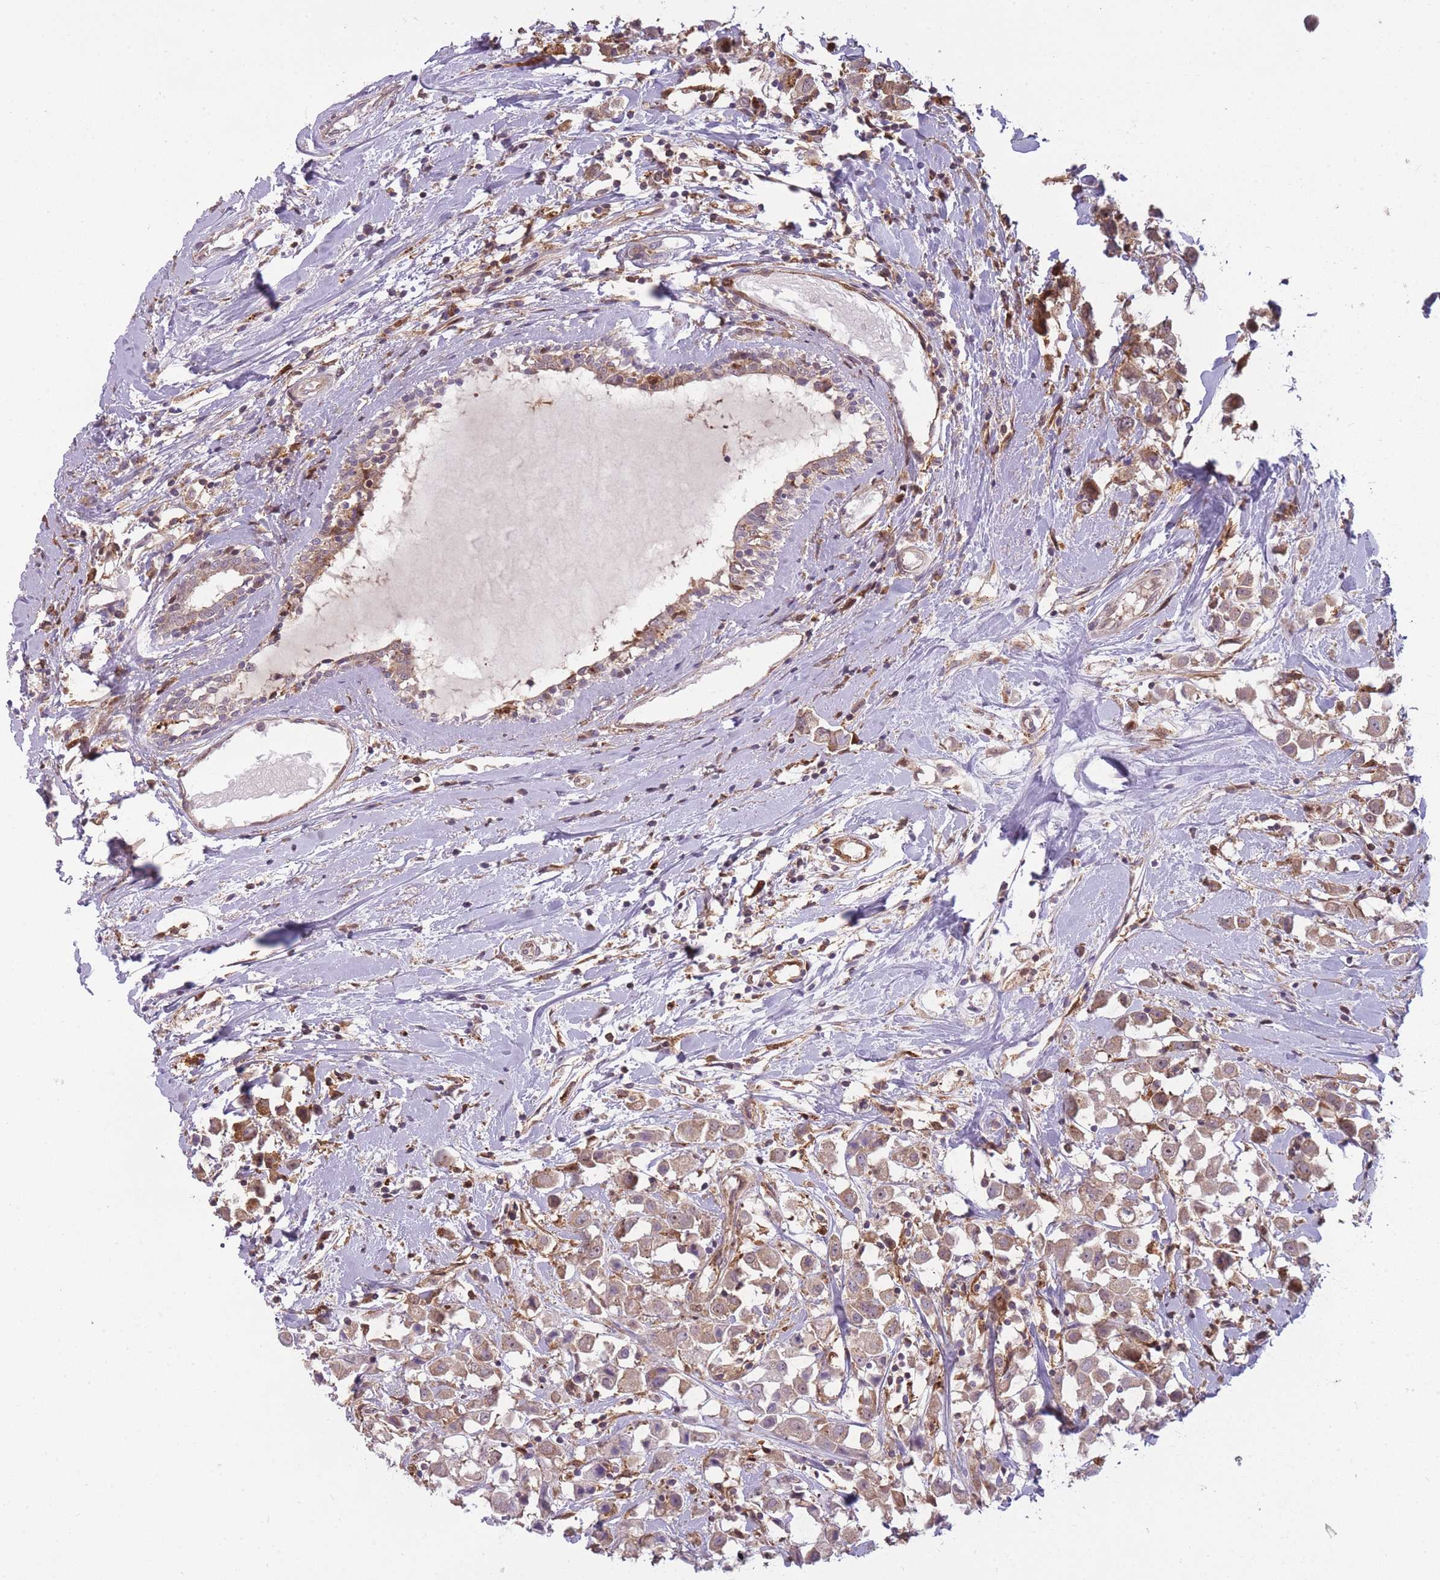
{"staining": {"intensity": "moderate", "quantity": ">75%", "location": "cytoplasmic/membranous"}, "tissue": "breast cancer", "cell_type": "Tumor cells", "image_type": "cancer", "snomed": [{"axis": "morphology", "description": "Duct carcinoma"}, {"axis": "topography", "description": "Breast"}], "caption": "Infiltrating ductal carcinoma (breast) stained for a protein reveals moderate cytoplasmic/membranous positivity in tumor cells. The protein is stained brown, and the nuclei are stained in blue (DAB IHC with brightfield microscopy, high magnification).", "gene": "LGALS9", "patient": {"sex": "female", "age": 61}}